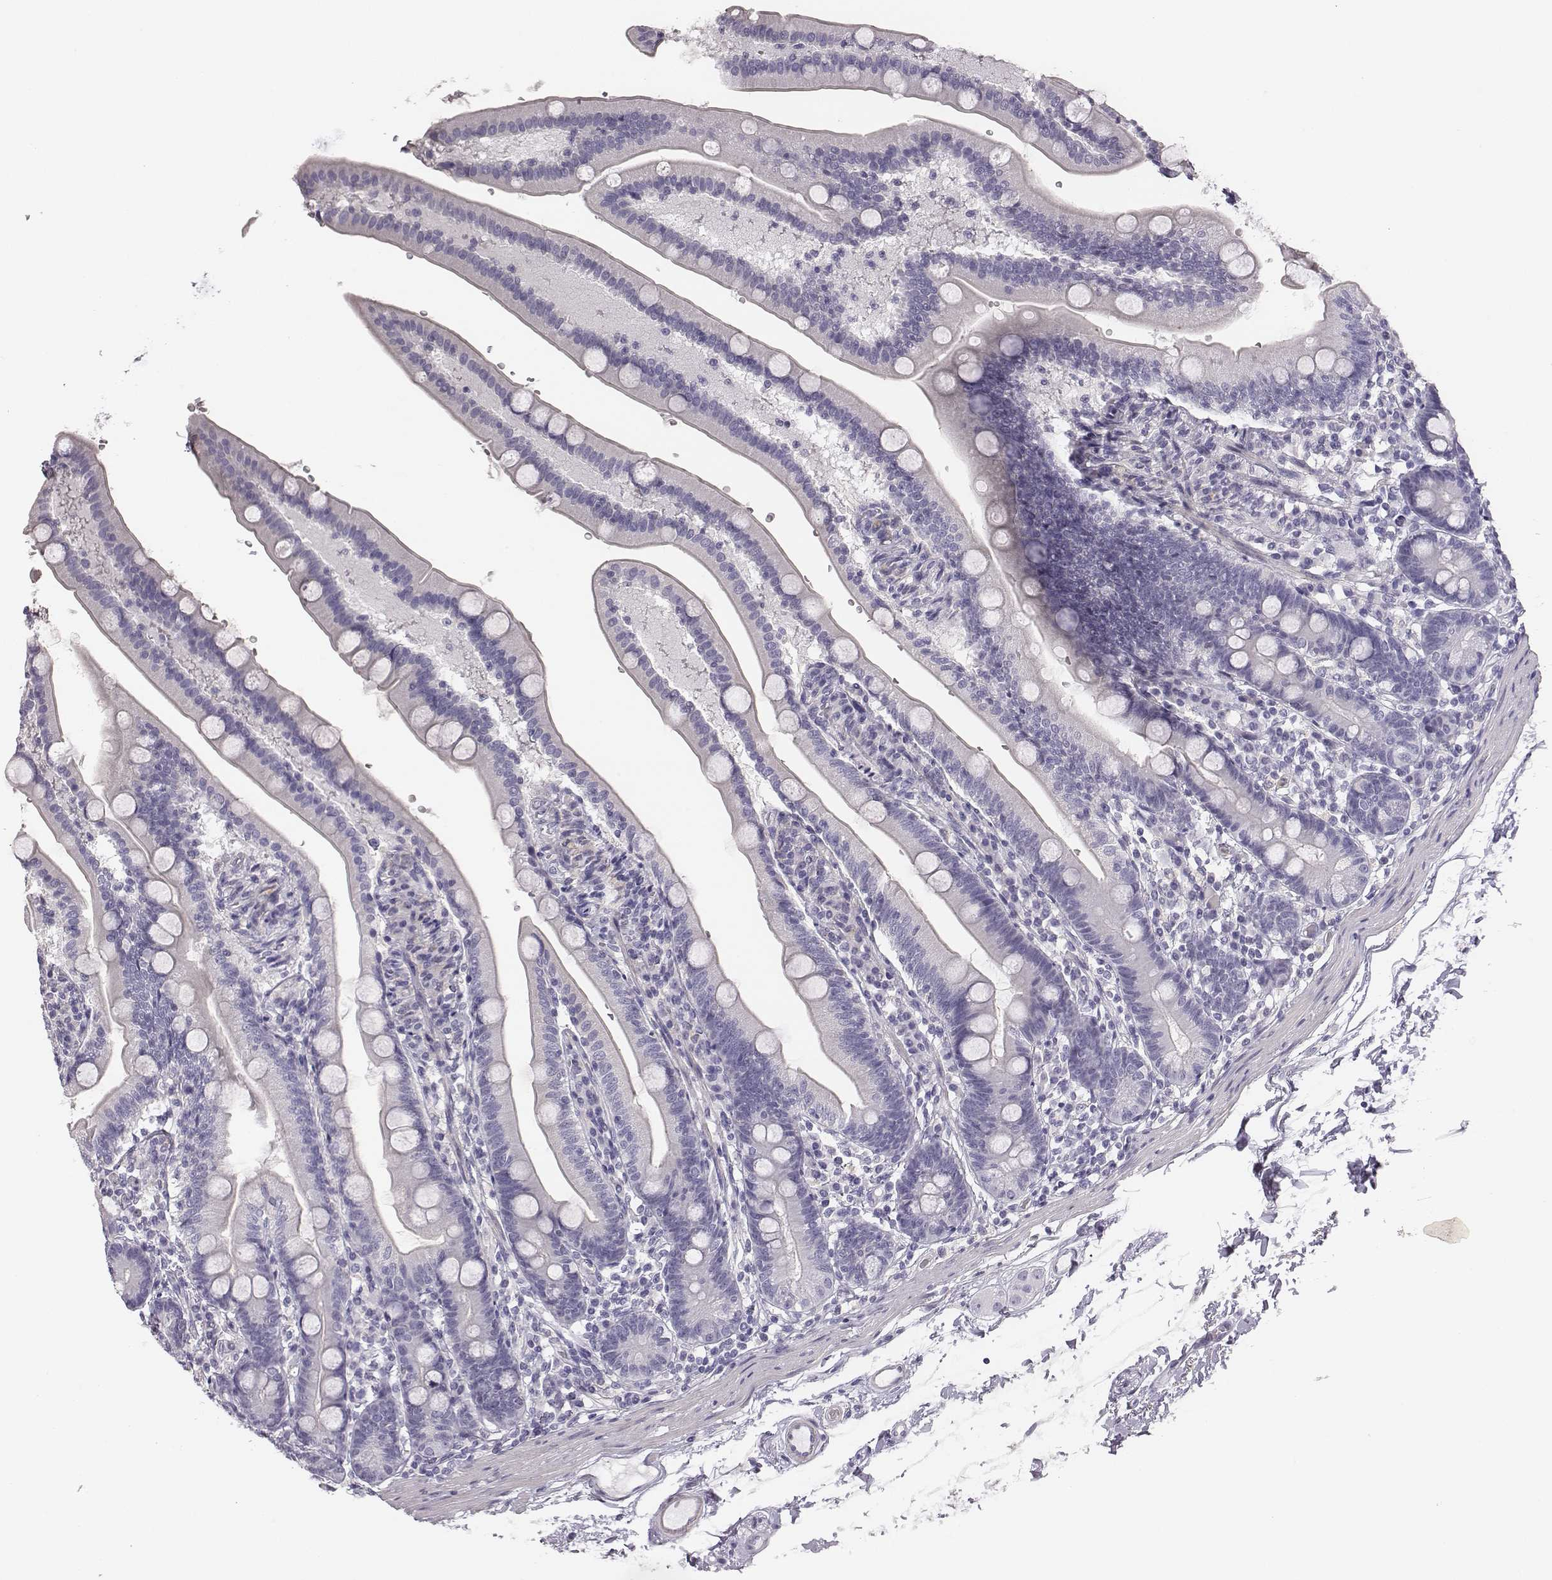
{"staining": {"intensity": "negative", "quantity": "none", "location": "none"}, "tissue": "duodenum", "cell_type": "Glandular cells", "image_type": "normal", "snomed": [{"axis": "morphology", "description": "Normal tissue, NOS"}, {"axis": "topography", "description": "Duodenum"}], "caption": "High magnification brightfield microscopy of benign duodenum stained with DAB (3,3'-diaminobenzidine) (brown) and counterstained with hematoxylin (blue): glandular cells show no significant positivity.", "gene": "ADAM7", "patient": {"sex": "female", "age": 67}}